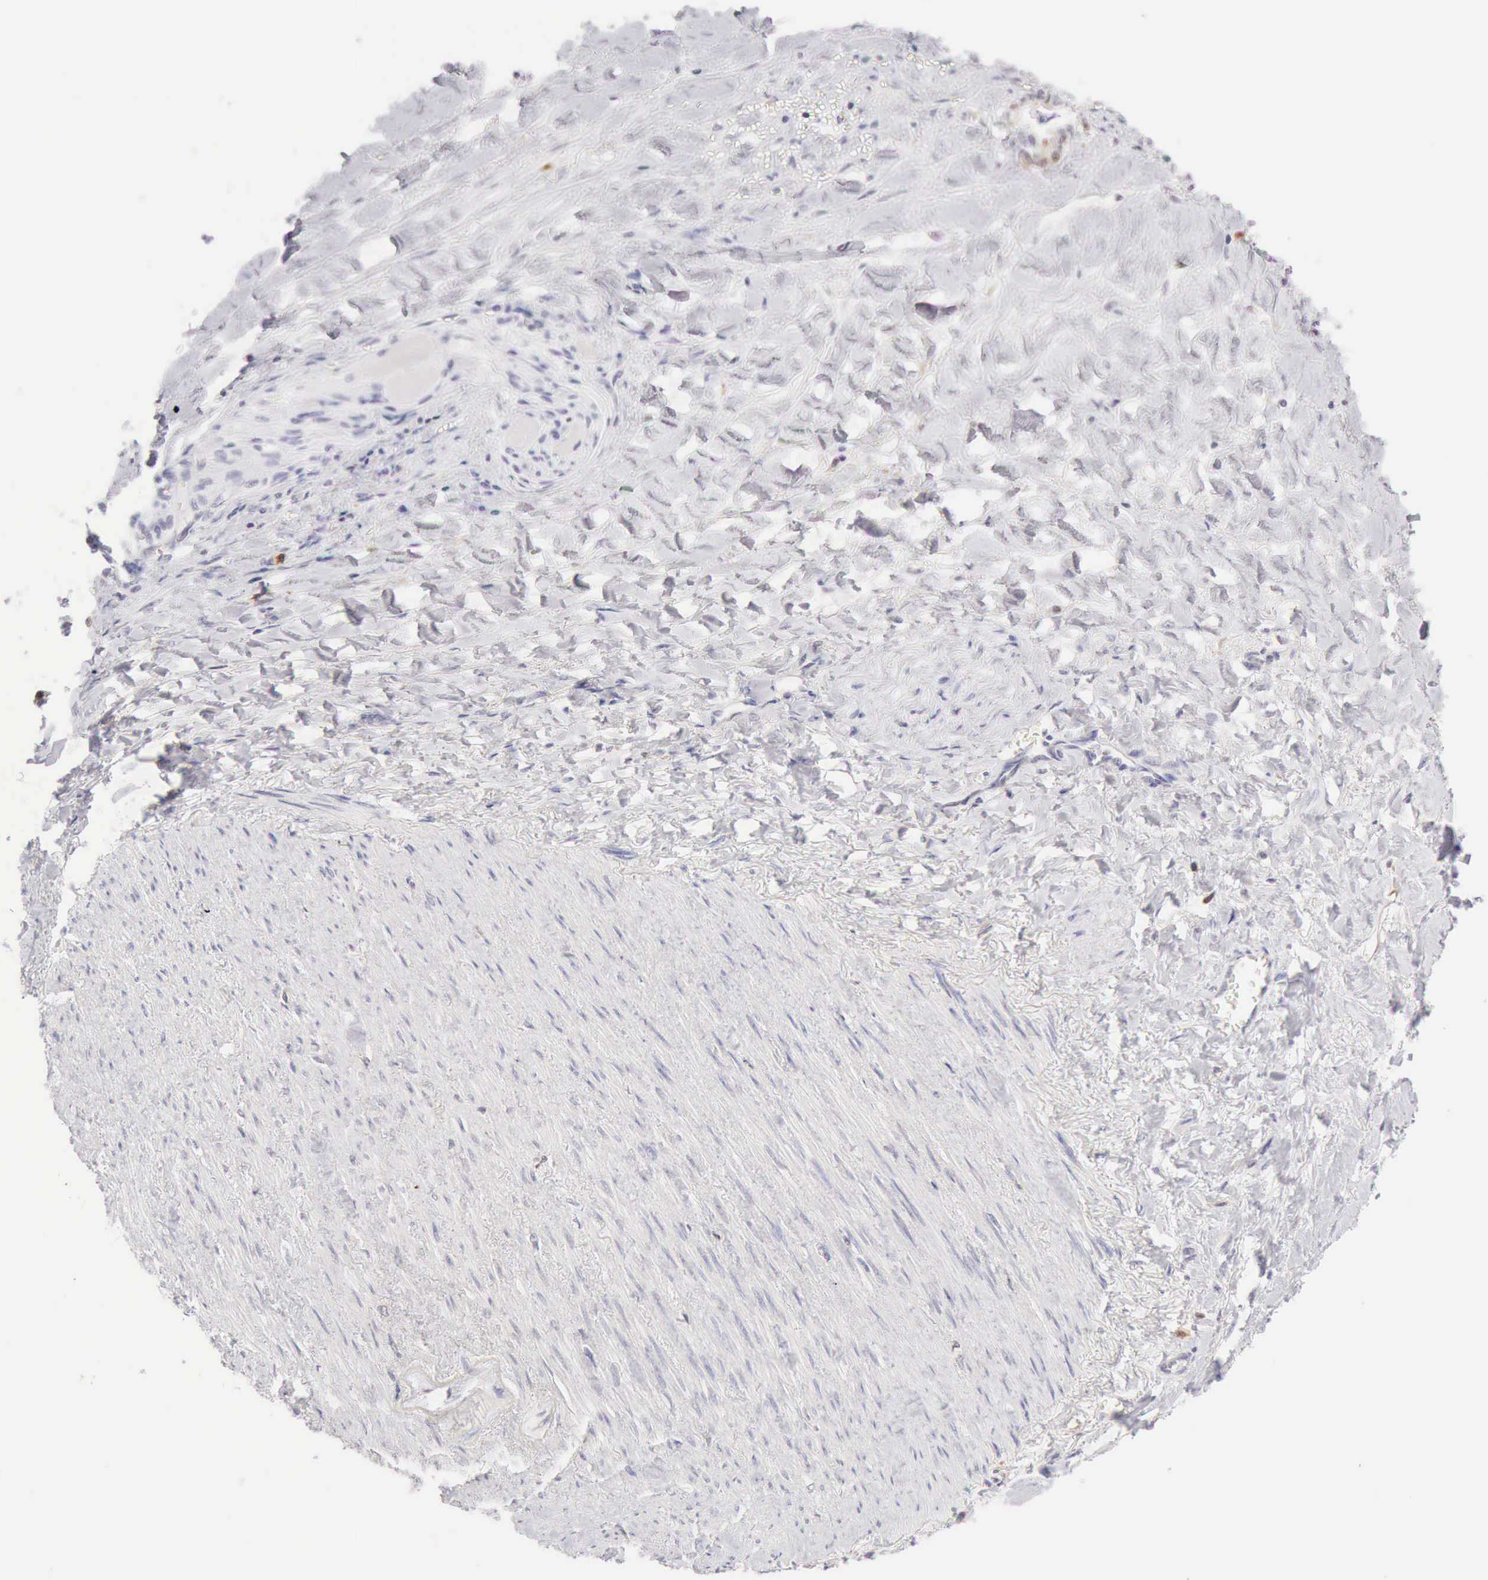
{"staining": {"intensity": "negative", "quantity": "none", "location": "none"}, "tissue": "liver cancer", "cell_type": "Tumor cells", "image_type": "cancer", "snomed": [{"axis": "morphology", "description": "Cholangiocarcinoma"}, {"axis": "topography", "description": "Liver"}], "caption": "Immunohistochemistry (IHC) of human liver cancer (cholangiocarcinoma) shows no staining in tumor cells. Brightfield microscopy of immunohistochemistry stained with DAB (3,3'-diaminobenzidine) (brown) and hematoxylin (blue), captured at high magnification.", "gene": "RNASE1", "patient": {"sex": "male", "age": 57}}